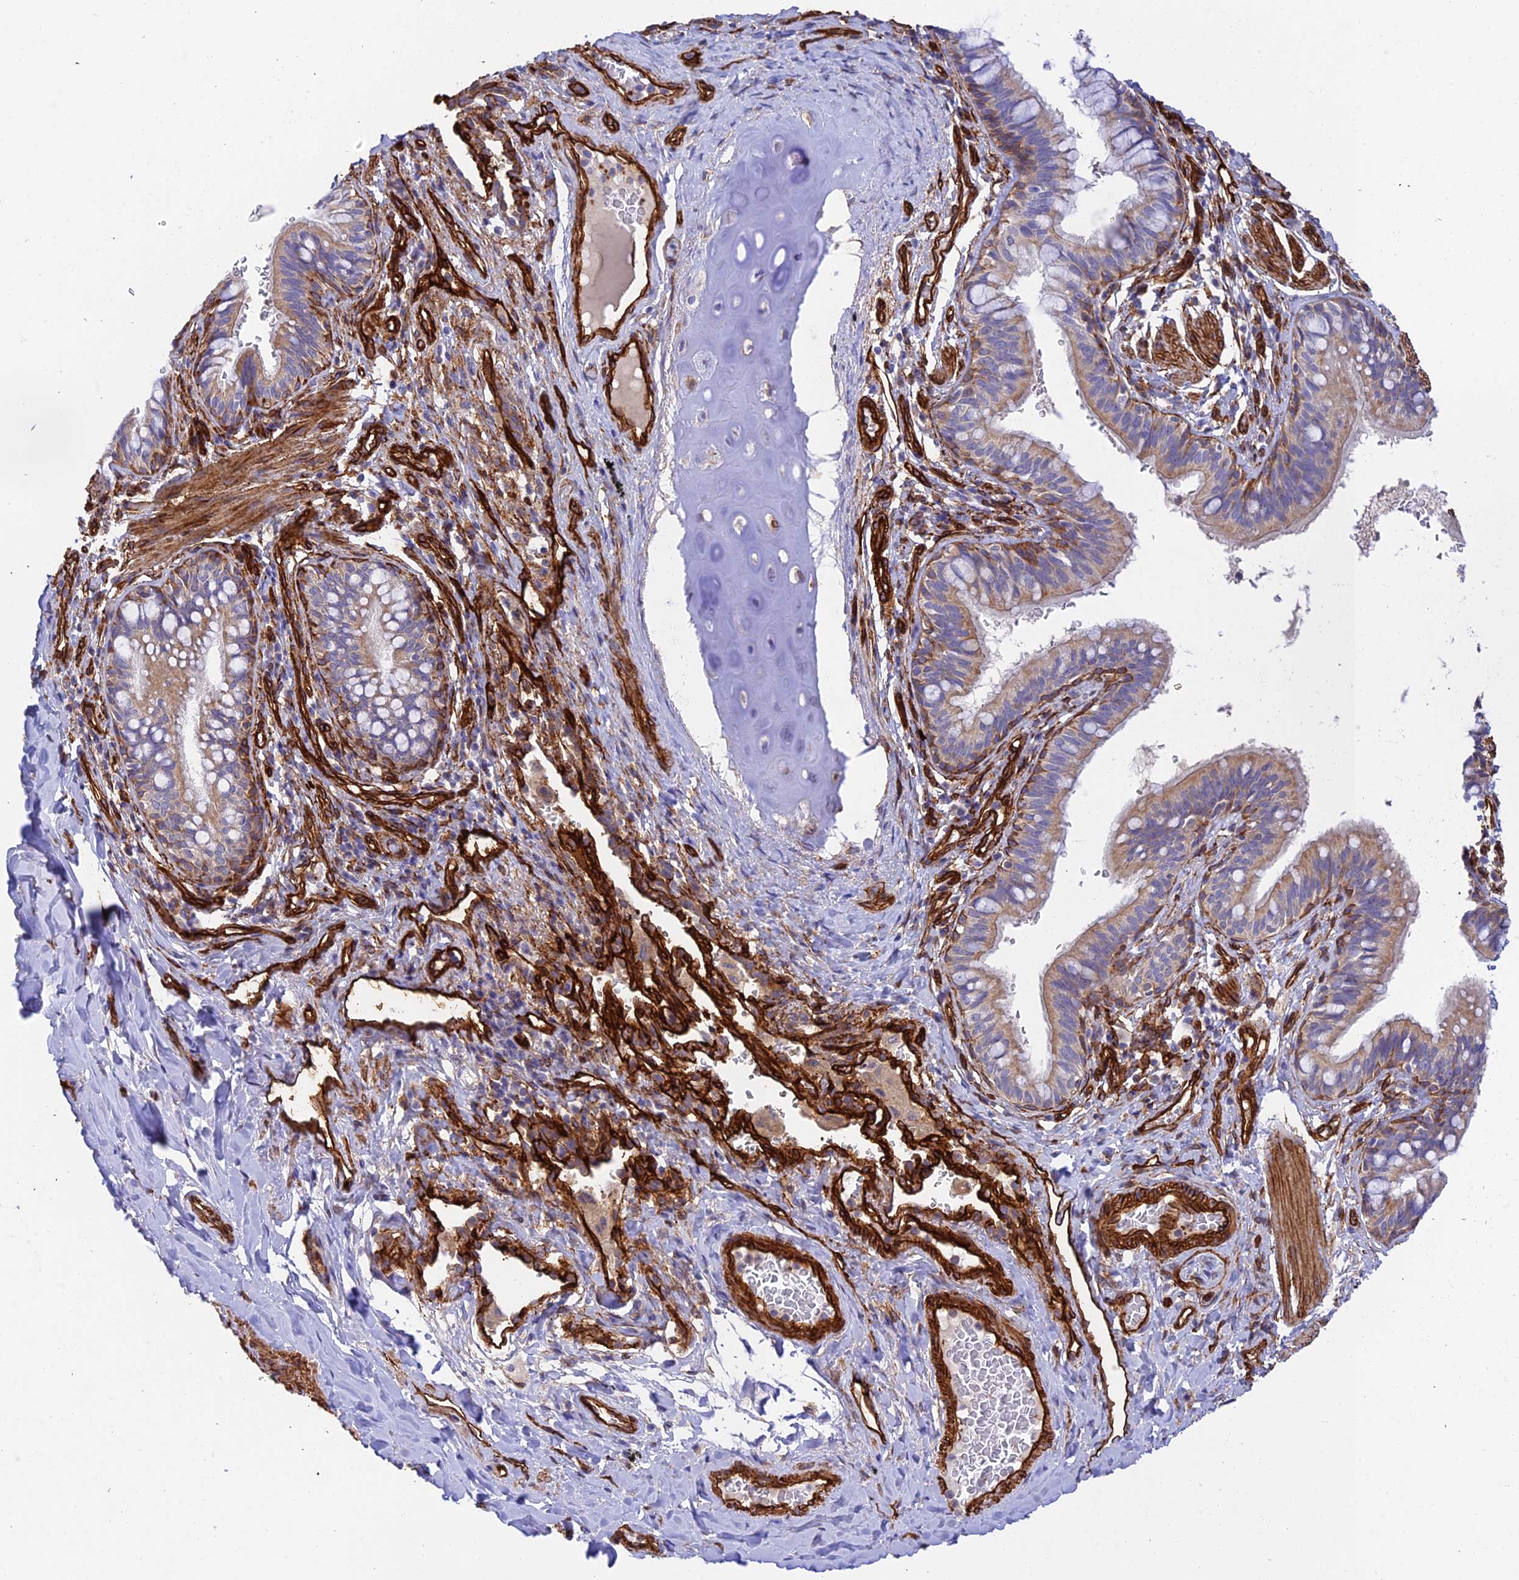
{"staining": {"intensity": "weak", "quantity": ">75%", "location": "cytoplasmic/membranous"}, "tissue": "bronchus", "cell_type": "Respiratory epithelial cells", "image_type": "normal", "snomed": [{"axis": "morphology", "description": "Normal tissue, NOS"}, {"axis": "topography", "description": "Cartilage tissue"}, {"axis": "topography", "description": "Bronchus"}], "caption": "This histopathology image demonstrates immunohistochemistry staining of benign bronchus, with low weak cytoplasmic/membranous staining in approximately >75% of respiratory epithelial cells.", "gene": "MYO9A", "patient": {"sex": "female", "age": 36}}